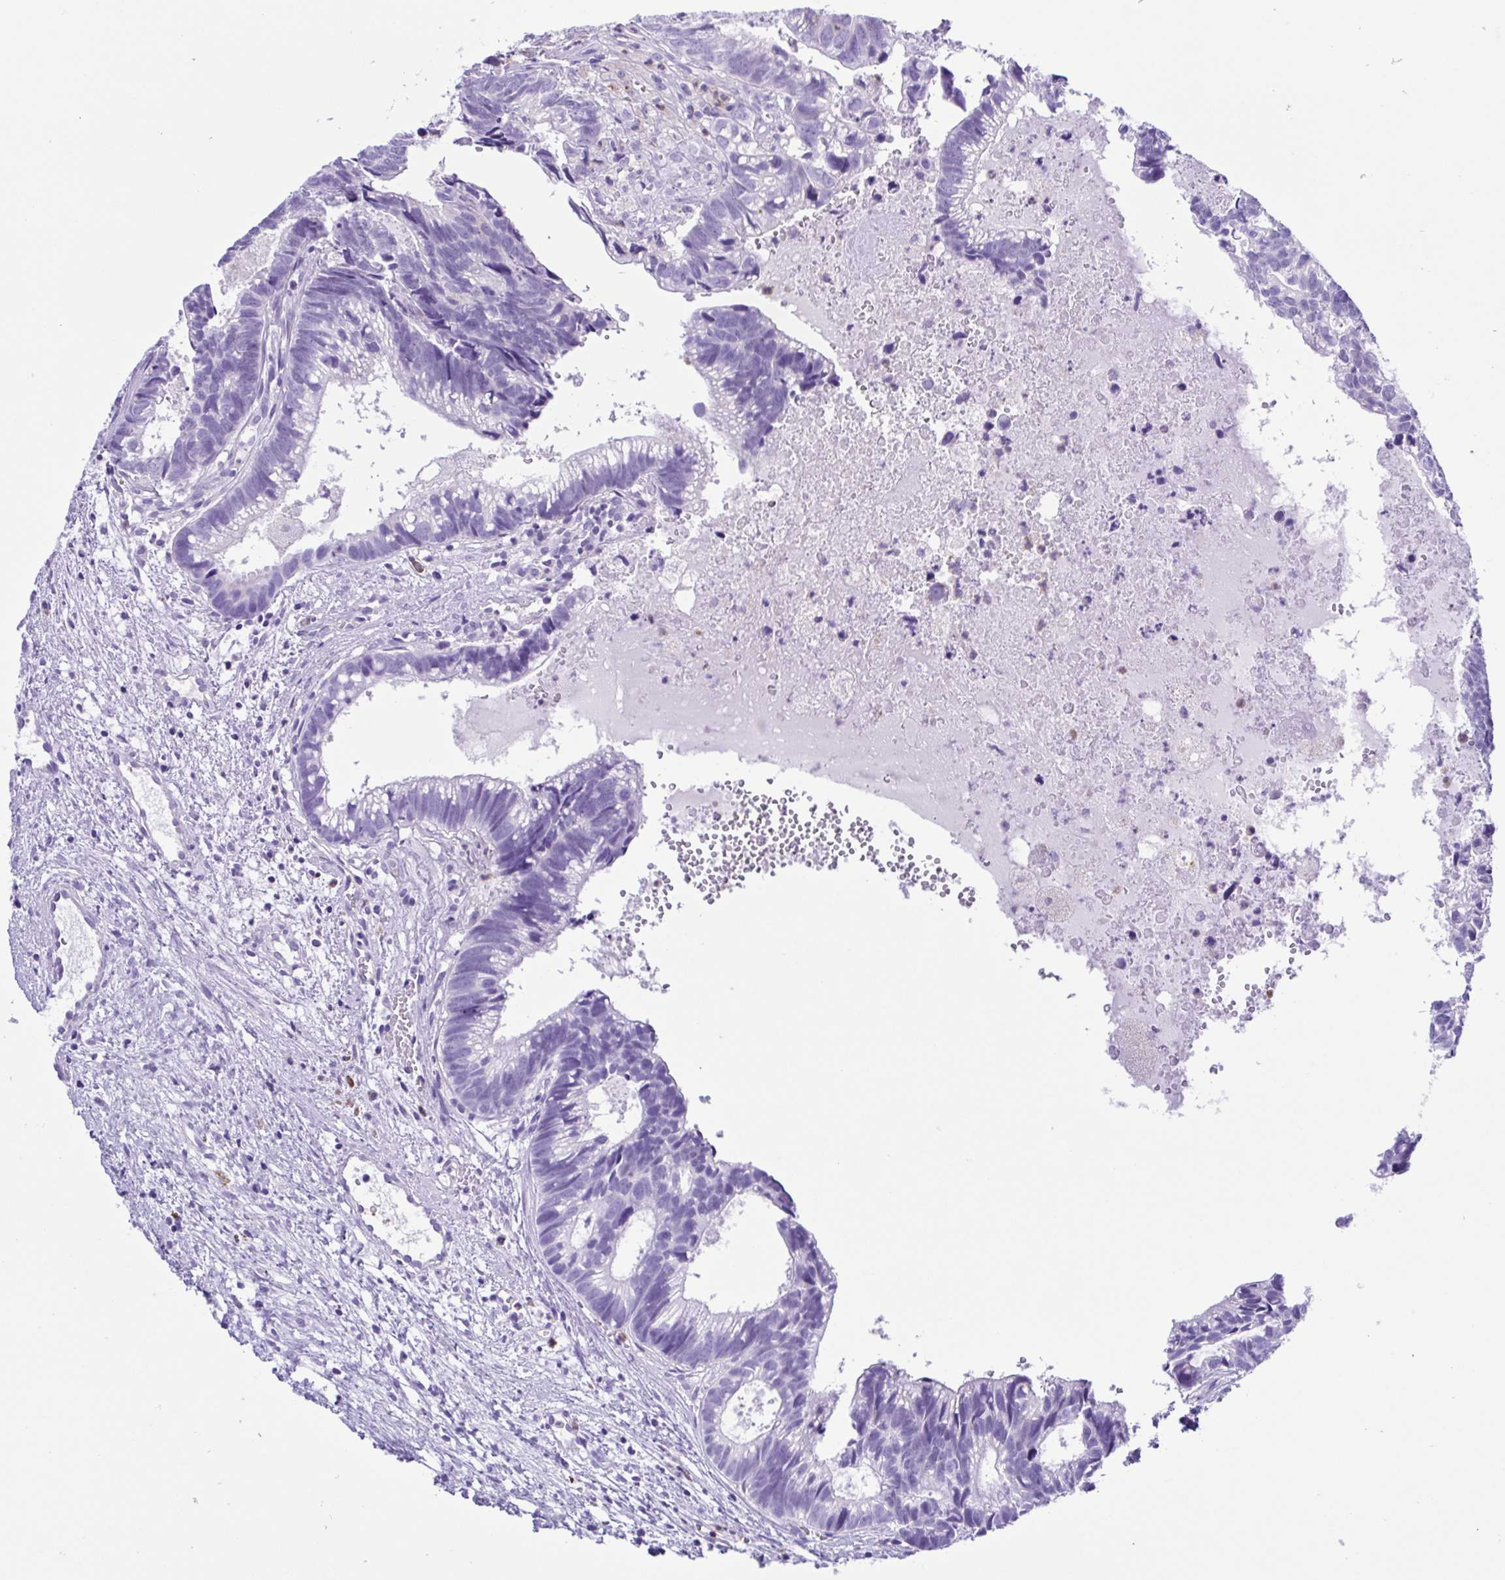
{"staining": {"intensity": "negative", "quantity": "none", "location": "none"}, "tissue": "head and neck cancer", "cell_type": "Tumor cells", "image_type": "cancer", "snomed": [{"axis": "morphology", "description": "Adenocarcinoma, NOS"}, {"axis": "topography", "description": "Head-Neck"}], "caption": "The immunohistochemistry image has no significant staining in tumor cells of head and neck cancer tissue.", "gene": "GPR17", "patient": {"sex": "male", "age": 62}}